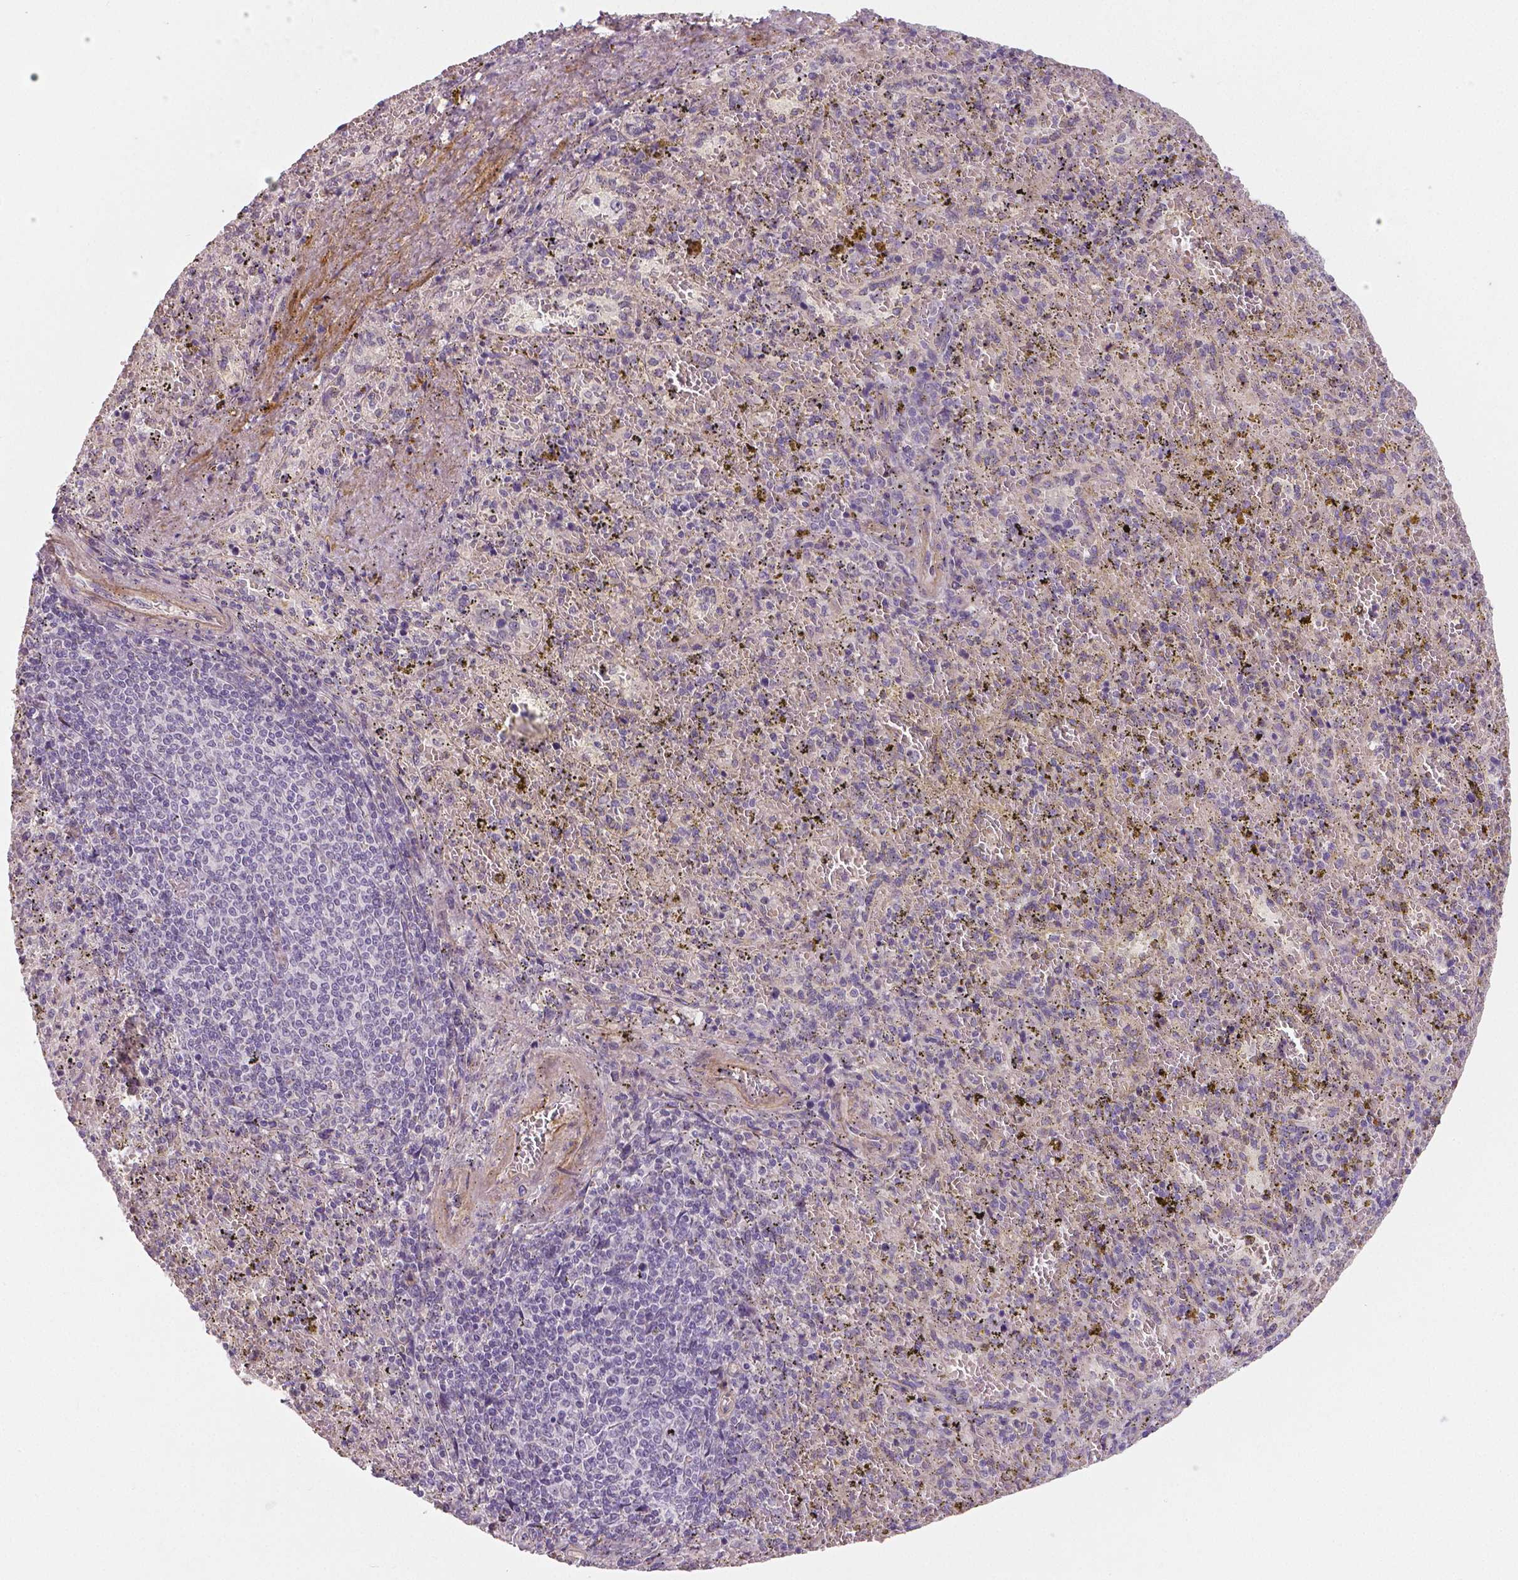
{"staining": {"intensity": "negative", "quantity": "none", "location": "none"}, "tissue": "spleen", "cell_type": "Cells in red pulp", "image_type": "normal", "snomed": [{"axis": "morphology", "description": "Normal tissue, NOS"}, {"axis": "topography", "description": "Spleen"}], "caption": "Image shows no protein staining in cells in red pulp of normal spleen. The staining was performed using DAB (3,3'-diaminobenzidine) to visualize the protein expression in brown, while the nuclei were stained in blue with hematoxylin (Magnification: 20x).", "gene": "FLT1", "patient": {"sex": "female", "age": 50}}